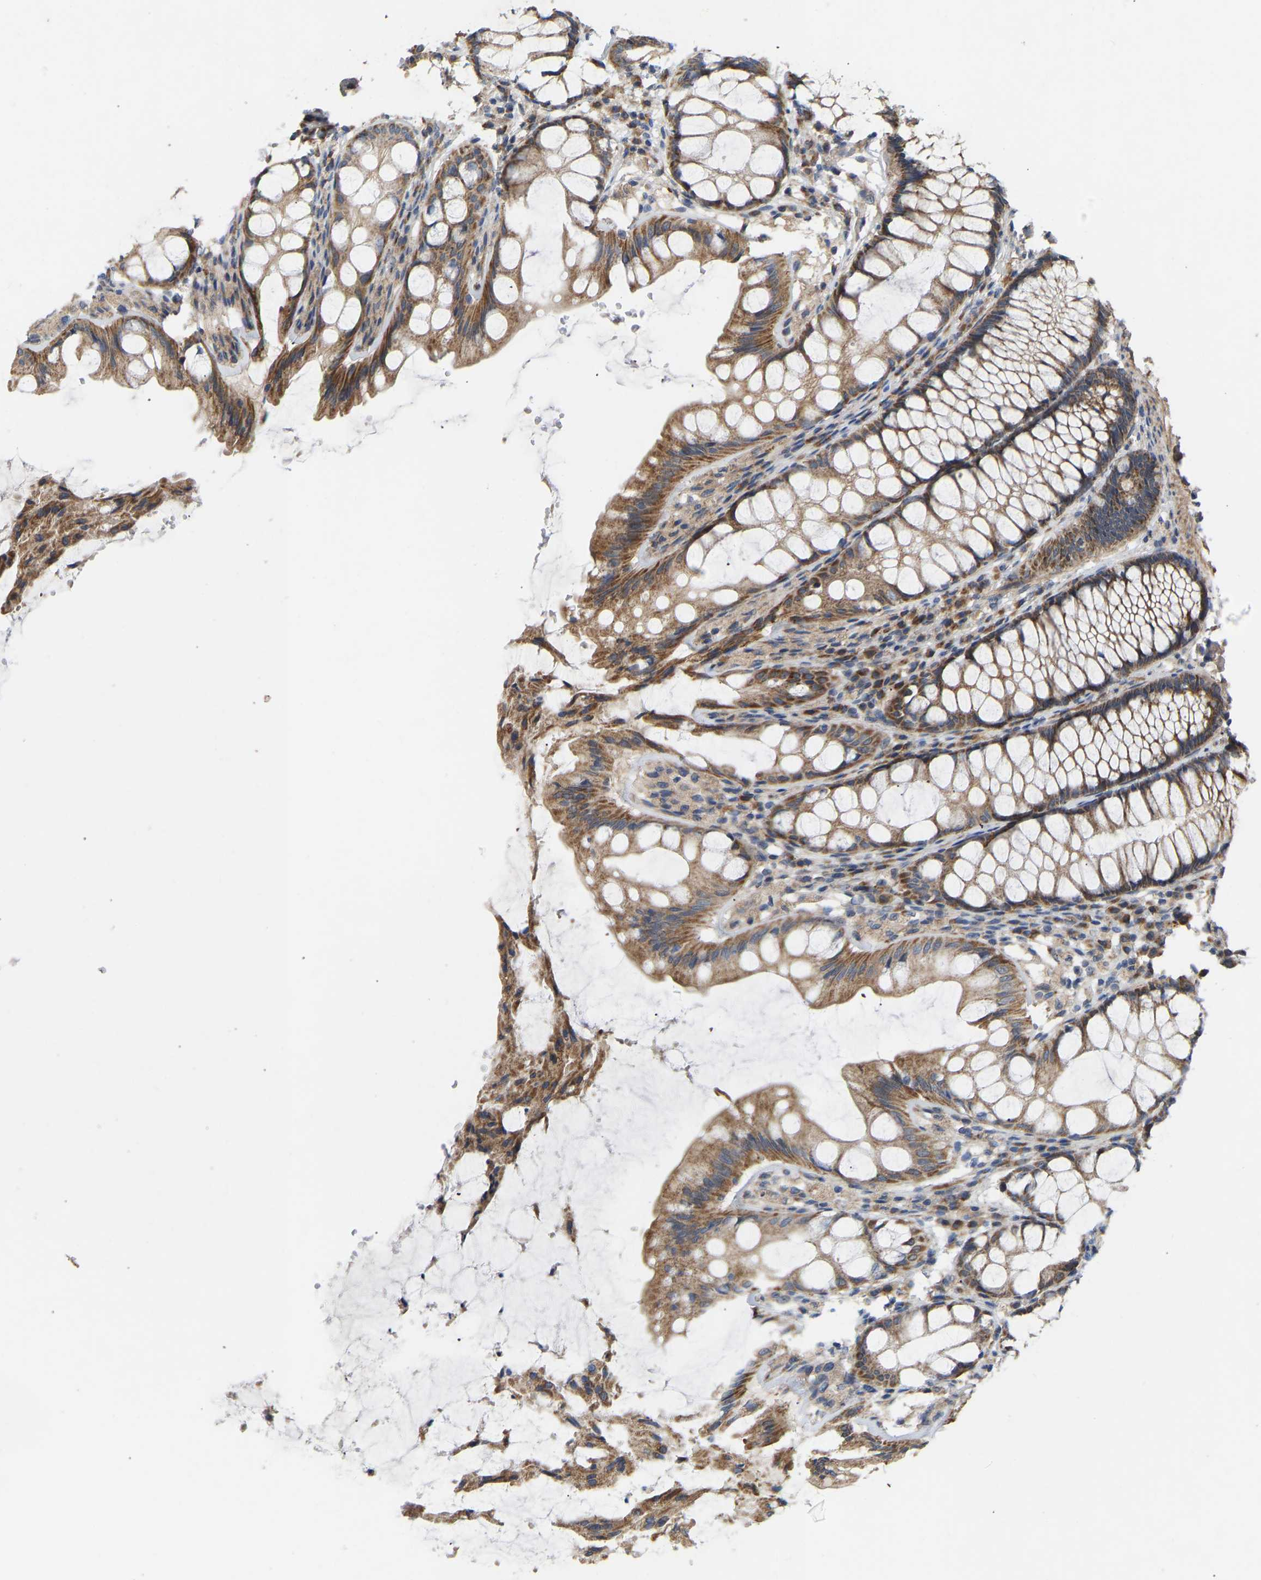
{"staining": {"intensity": "weak", "quantity": ">75%", "location": "cytoplasmic/membranous"}, "tissue": "colon", "cell_type": "Endothelial cells", "image_type": "normal", "snomed": [{"axis": "morphology", "description": "Normal tissue, NOS"}, {"axis": "topography", "description": "Colon"}], "caption": "Protein expression by immunohistochemistry exhibits weak cytoplasmic/membranous expression in about >75% of endothelial cells in benign colon. The staining was performed using DAB (3,3'-diaminobenzidine), with brown indicating positive protein expression. Nuclei are stained blue with hematoxylin.", "gene": "HACD2", "patient": {"sex": "male", "age": 47}}